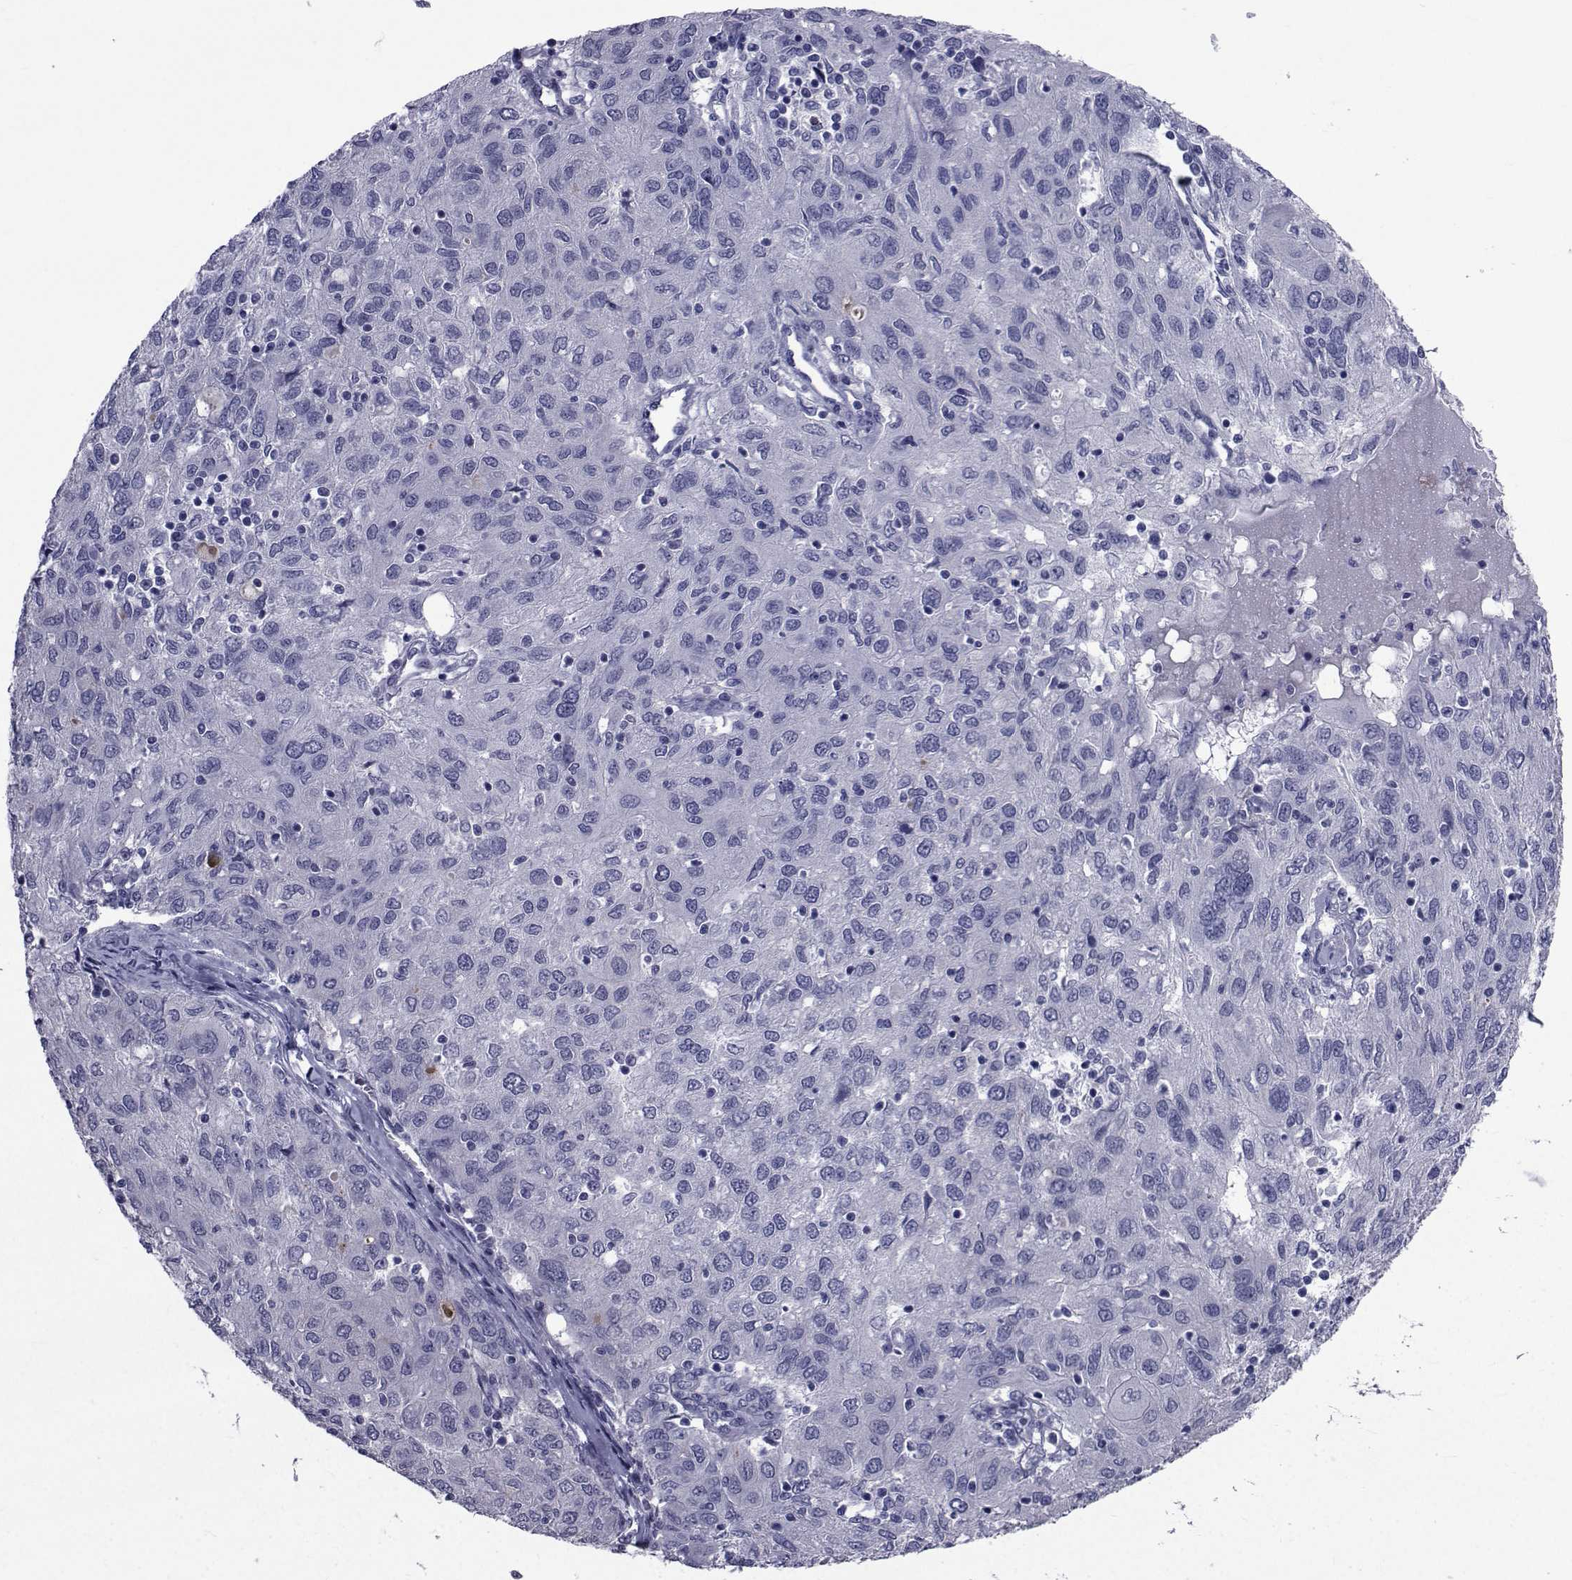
{"staining": {"intensity": "negative", "quantity": "none", "location": "none"}, "tissue": "ovarian cancer", "cell_type": "Tumor cells", "image_type": "cancer", "snomed": [{"axis": "morphology", "description": "Carcinoma, endometroid"}, {"axis": "topography", "description": "Ovary"}], "caption": "This is an immunohistochemistry (IHC) micrograph of ovarian endometroid carcinoma. There is no staining in tumor cells.", "gene": "SEMA5B", "patient": {"sex": "female", "age": 50}}